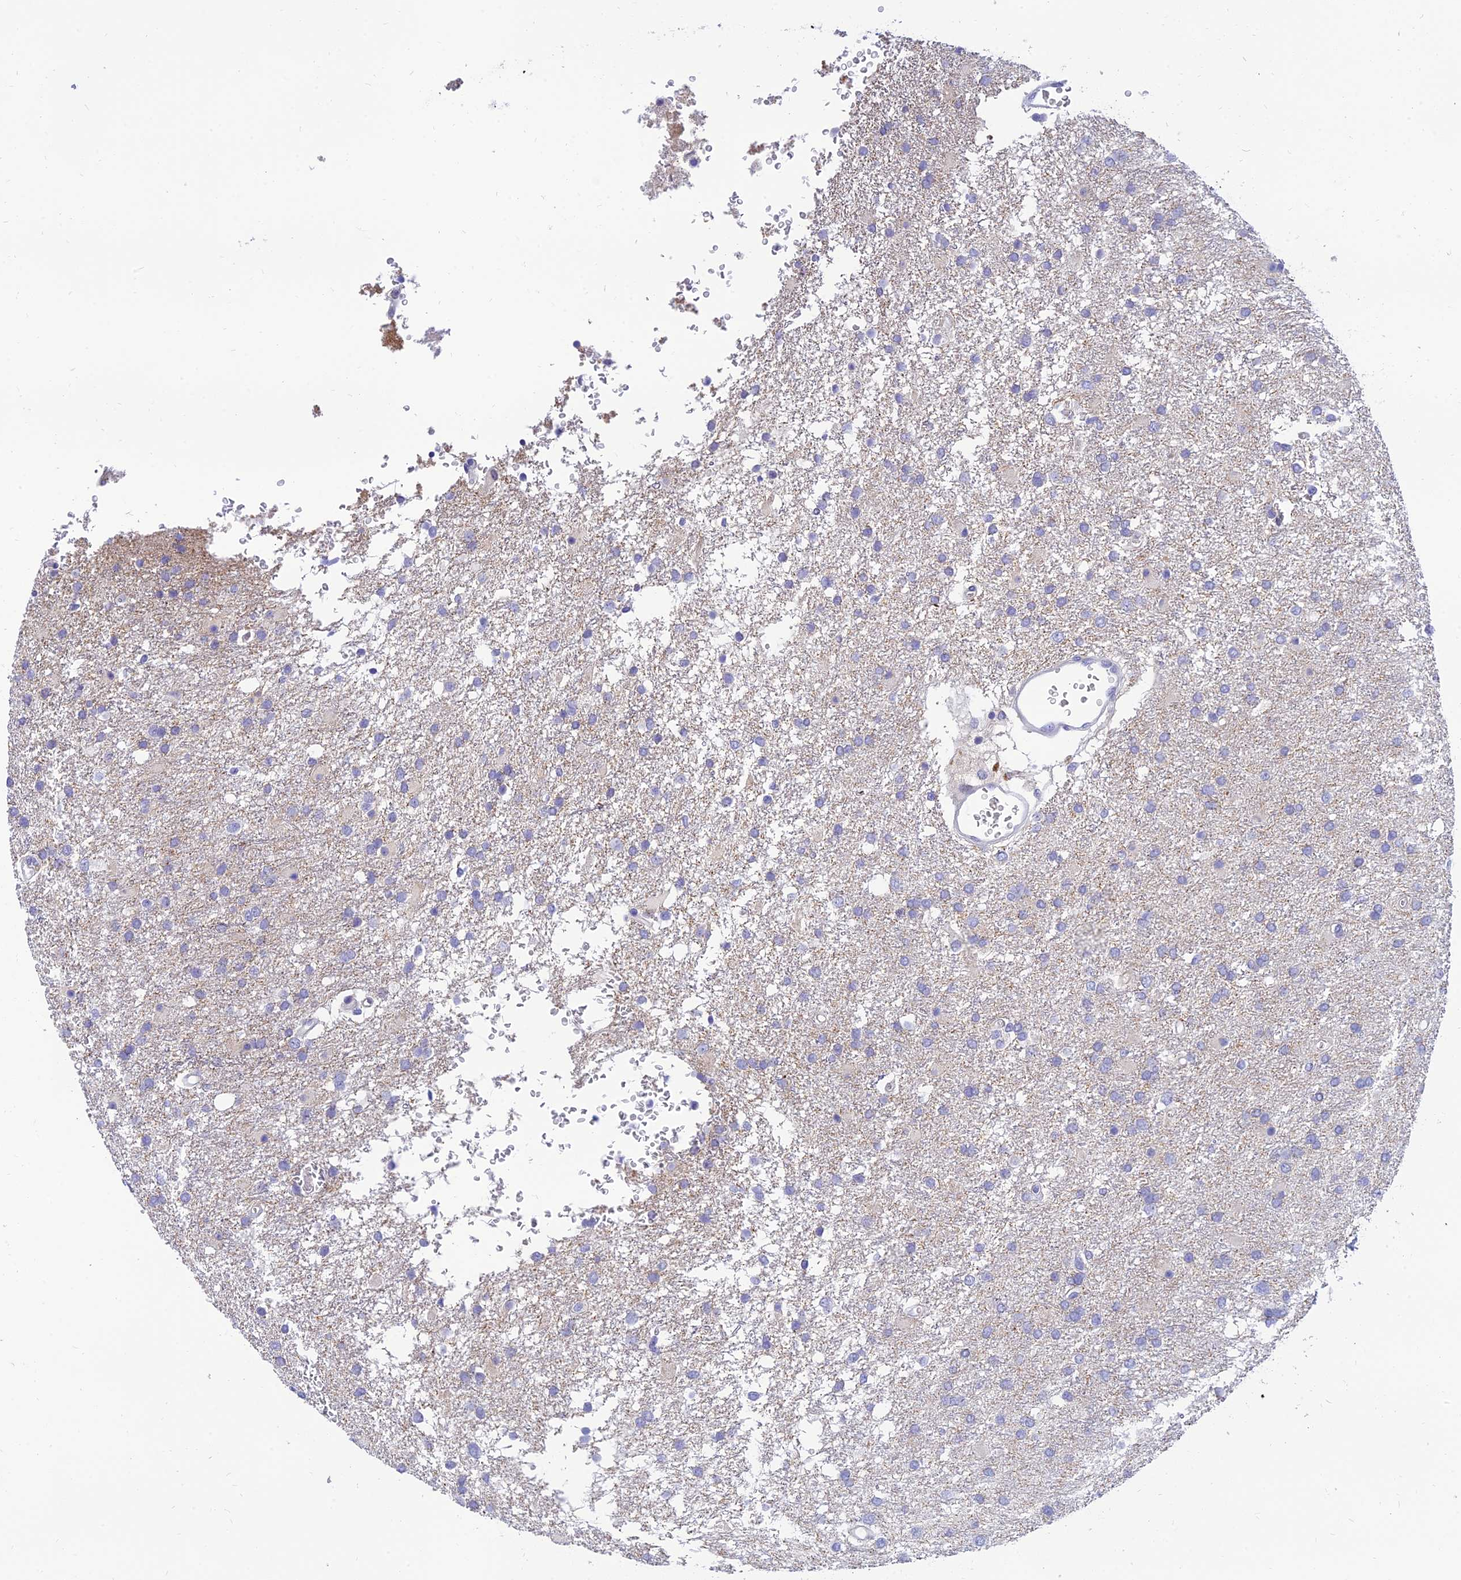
{"staining": {"intensity": "negative", "quantity": "none", "location": "none"}, "tissue": "glioma", "cell_type": "Tumor cells", "image_type": "cancer", "snomed": [{"axis": "morphology", "description": "Glioma, malignant, High grade"}, {"axis": "topography", "description": "Brain"}], "caption": "There is no significant staining in tumor cells of high-grade glioma (malignant).", "gene": "TMEM161B", "patient": {"sex": "female", "age": 74}}